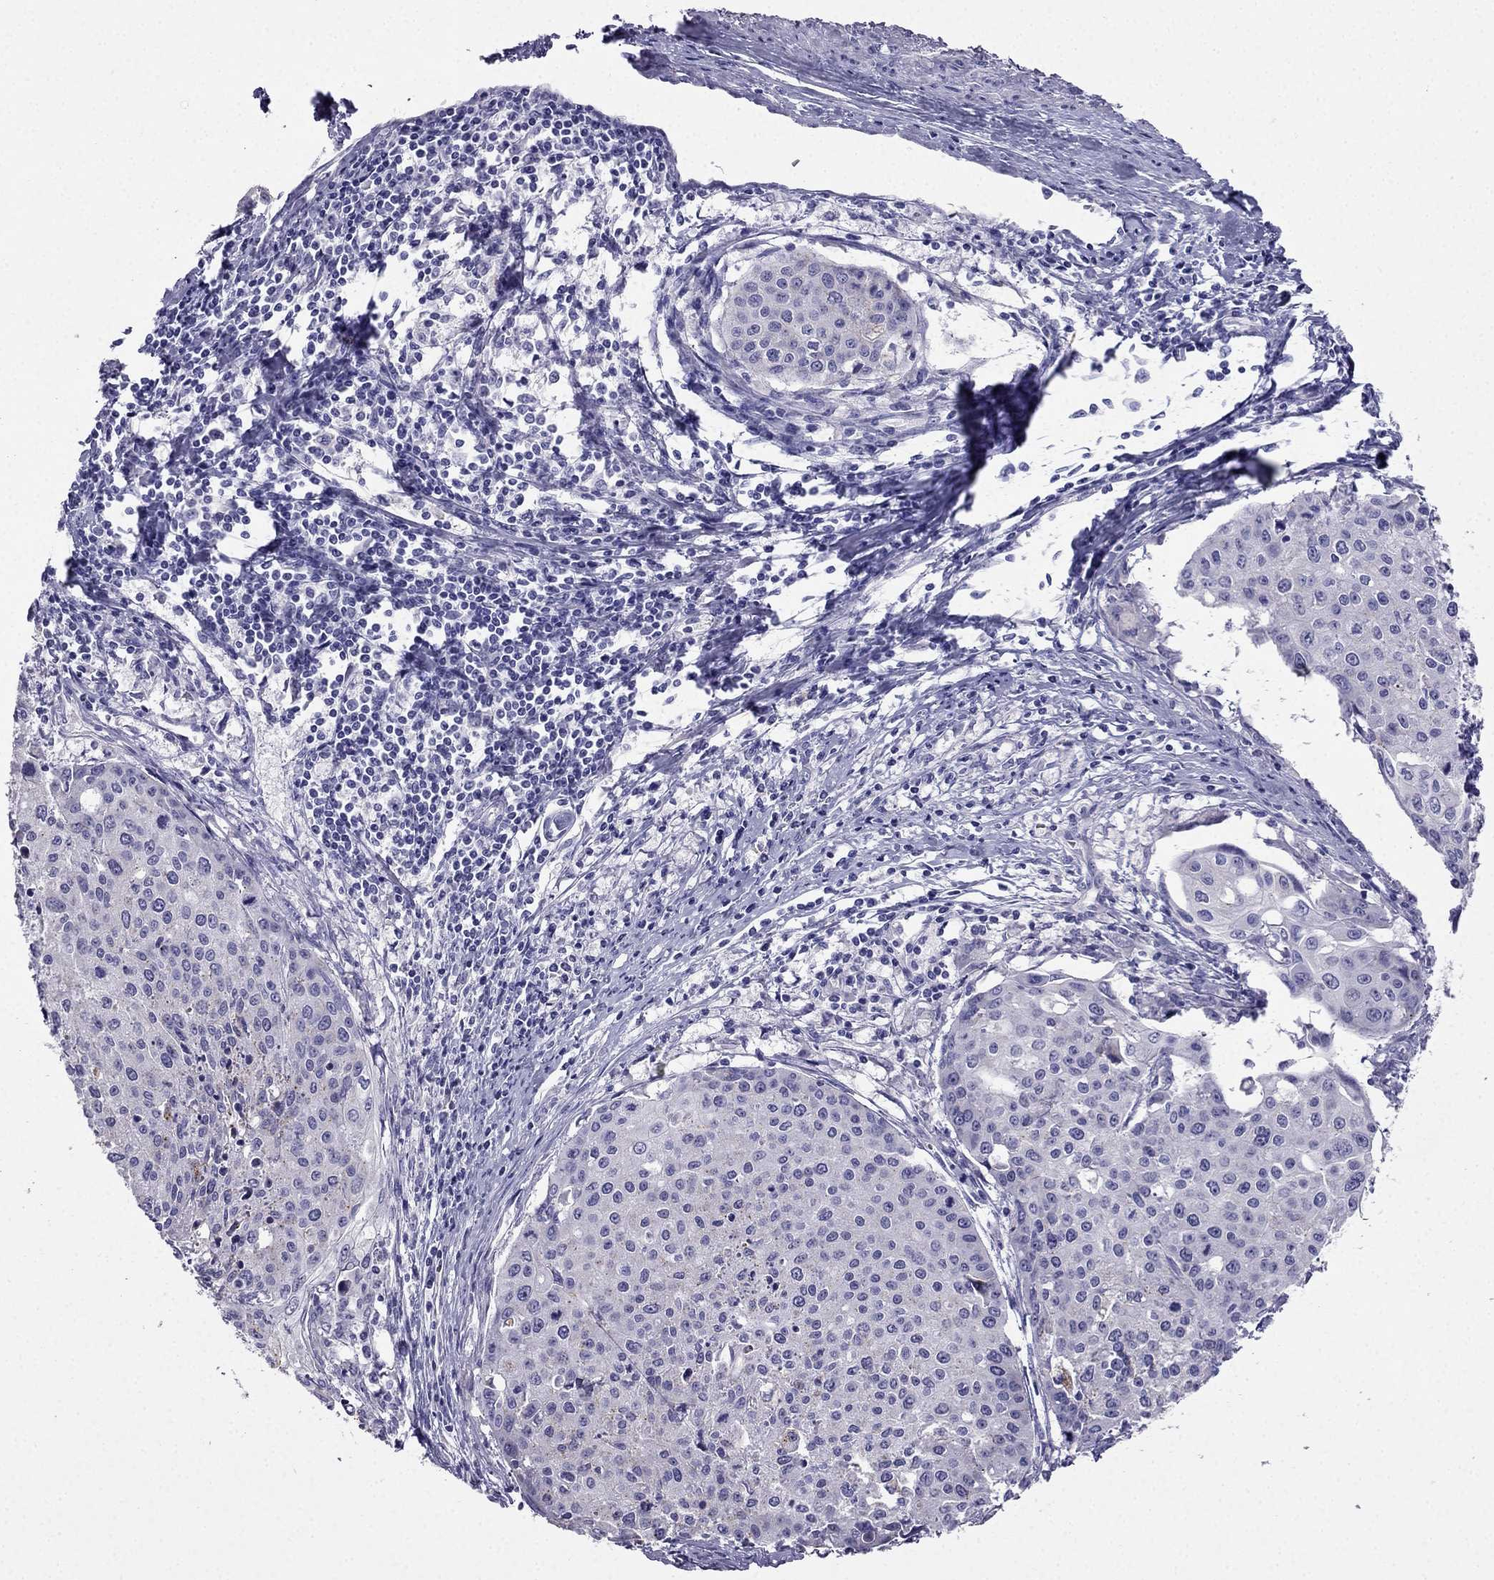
{"staining": {"intensity": "negative", "quantity": "none", "location": "none"}, "tissue": "cervical cancer", "cell_type": "Tumor cells", "image_type": "cancer", "snomed": [{"axis": "morphology", "description": "Squamous cell carcinoma, NOS"}, {"axis": "topography", "description": "Cervix"}], "caption": "Tumor cells are negative for protein expression in human cervical cancer (squamous cell carcinoma).", "gene": "PTH", "patient": {"sex": "female", "age": 38}}